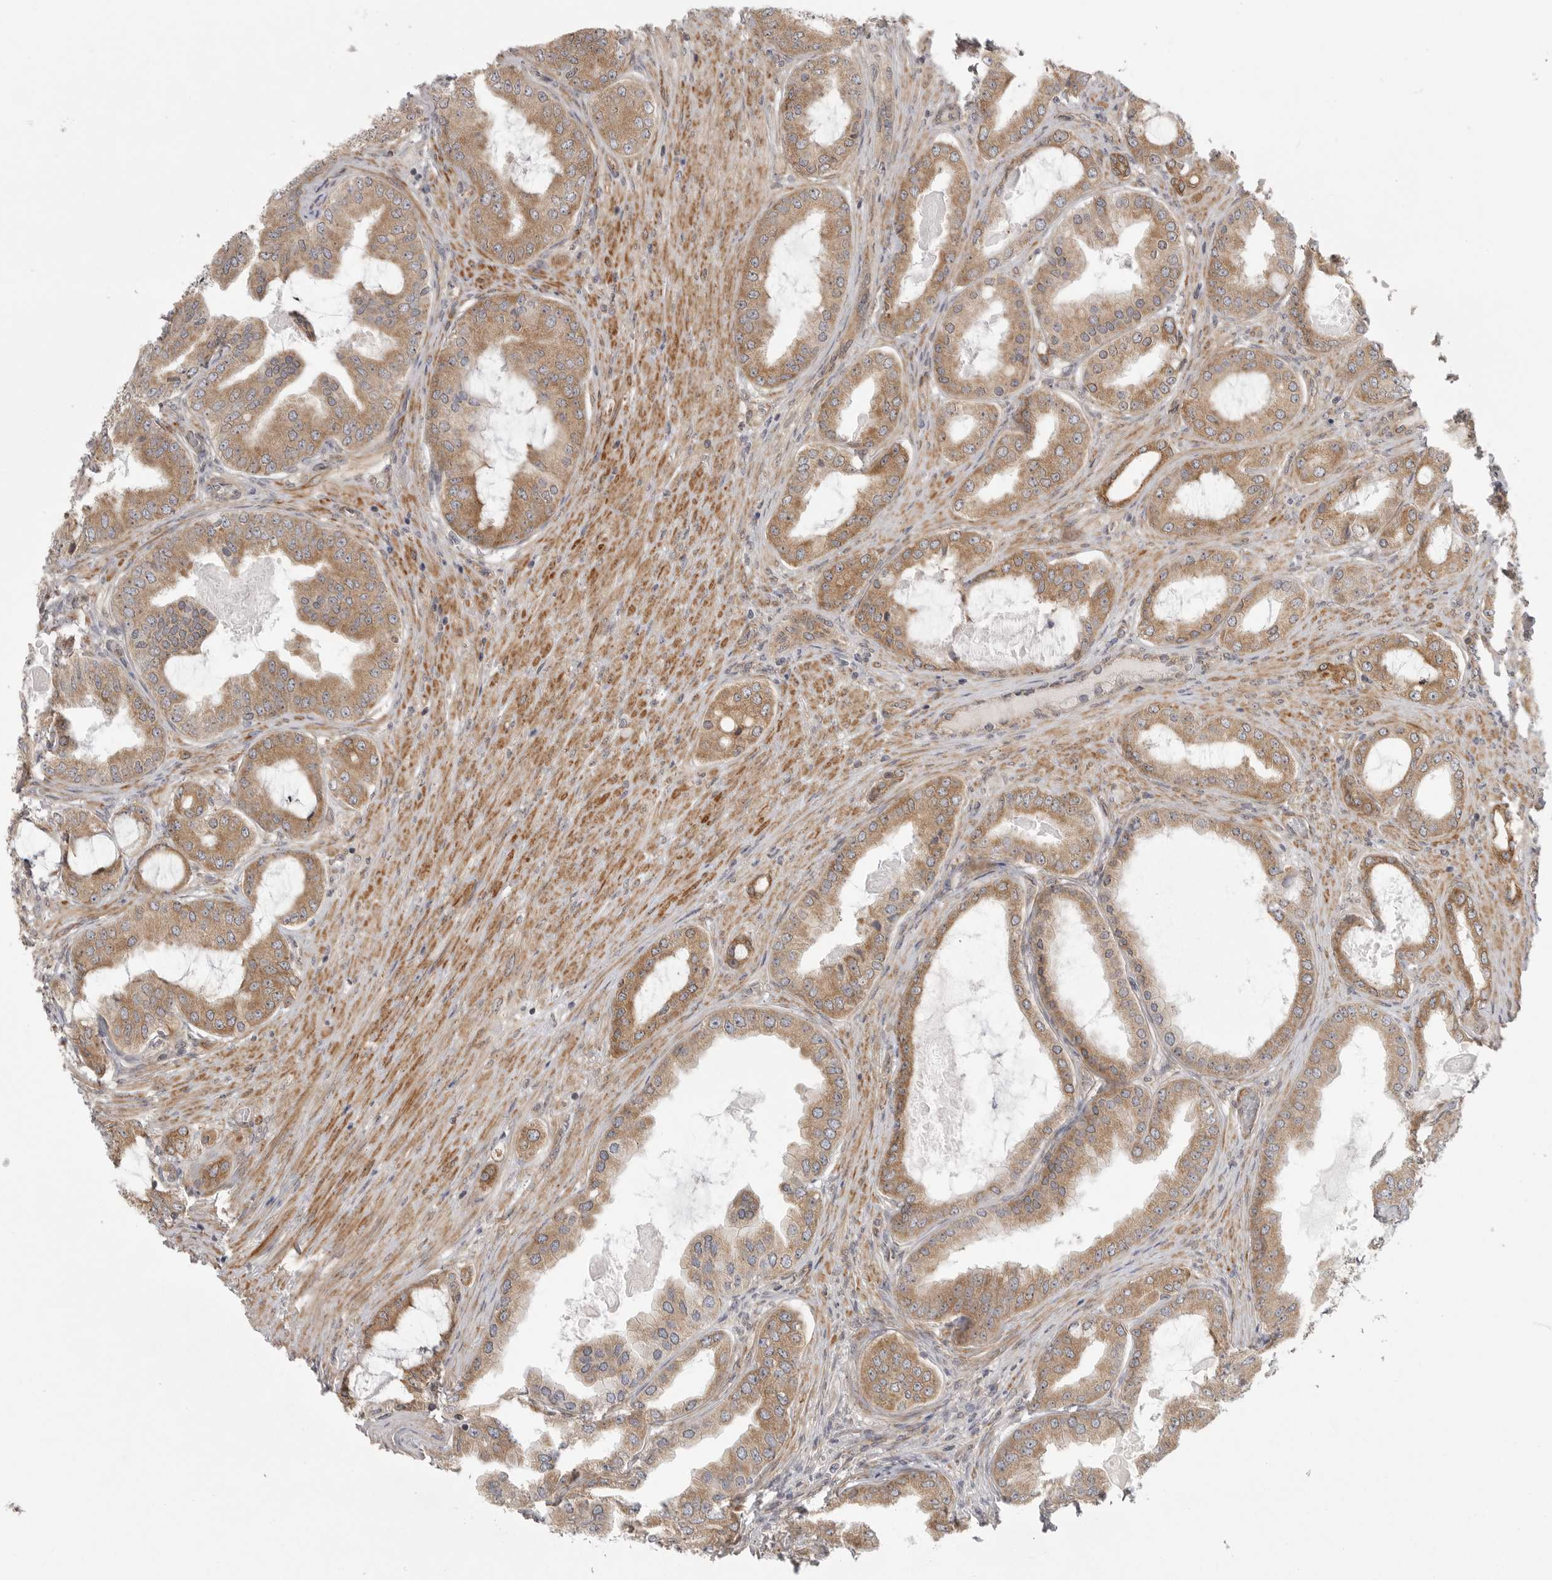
{"staining": {"intensity": "moderate", "quantity": ">75%", "location": "cytoplasmic/membranous"}, "tissue": "prostate cancer", "cell_type": "Tumor cells", "image_type": "cancer", "snomed": [{"axis": "morphology", "description": "Adenocarcinoma, High grade"}, {"axis": "topography", "description": "Prostate"}], "caption": "Immunohistochemical staining of prostate cancer (high-grade adenocarcinoma) reveals medium levels of moderate cytoplasmic/membranous protein staining in about >75% of tumor cells. The staining was performed using DAB to visualize the protein expression in brown, while the nuclei were stained in blue with hematoxylin (Magnification: 20x).", "gene": "CERS2", "patient": {"sex": "male", "age": 60}}